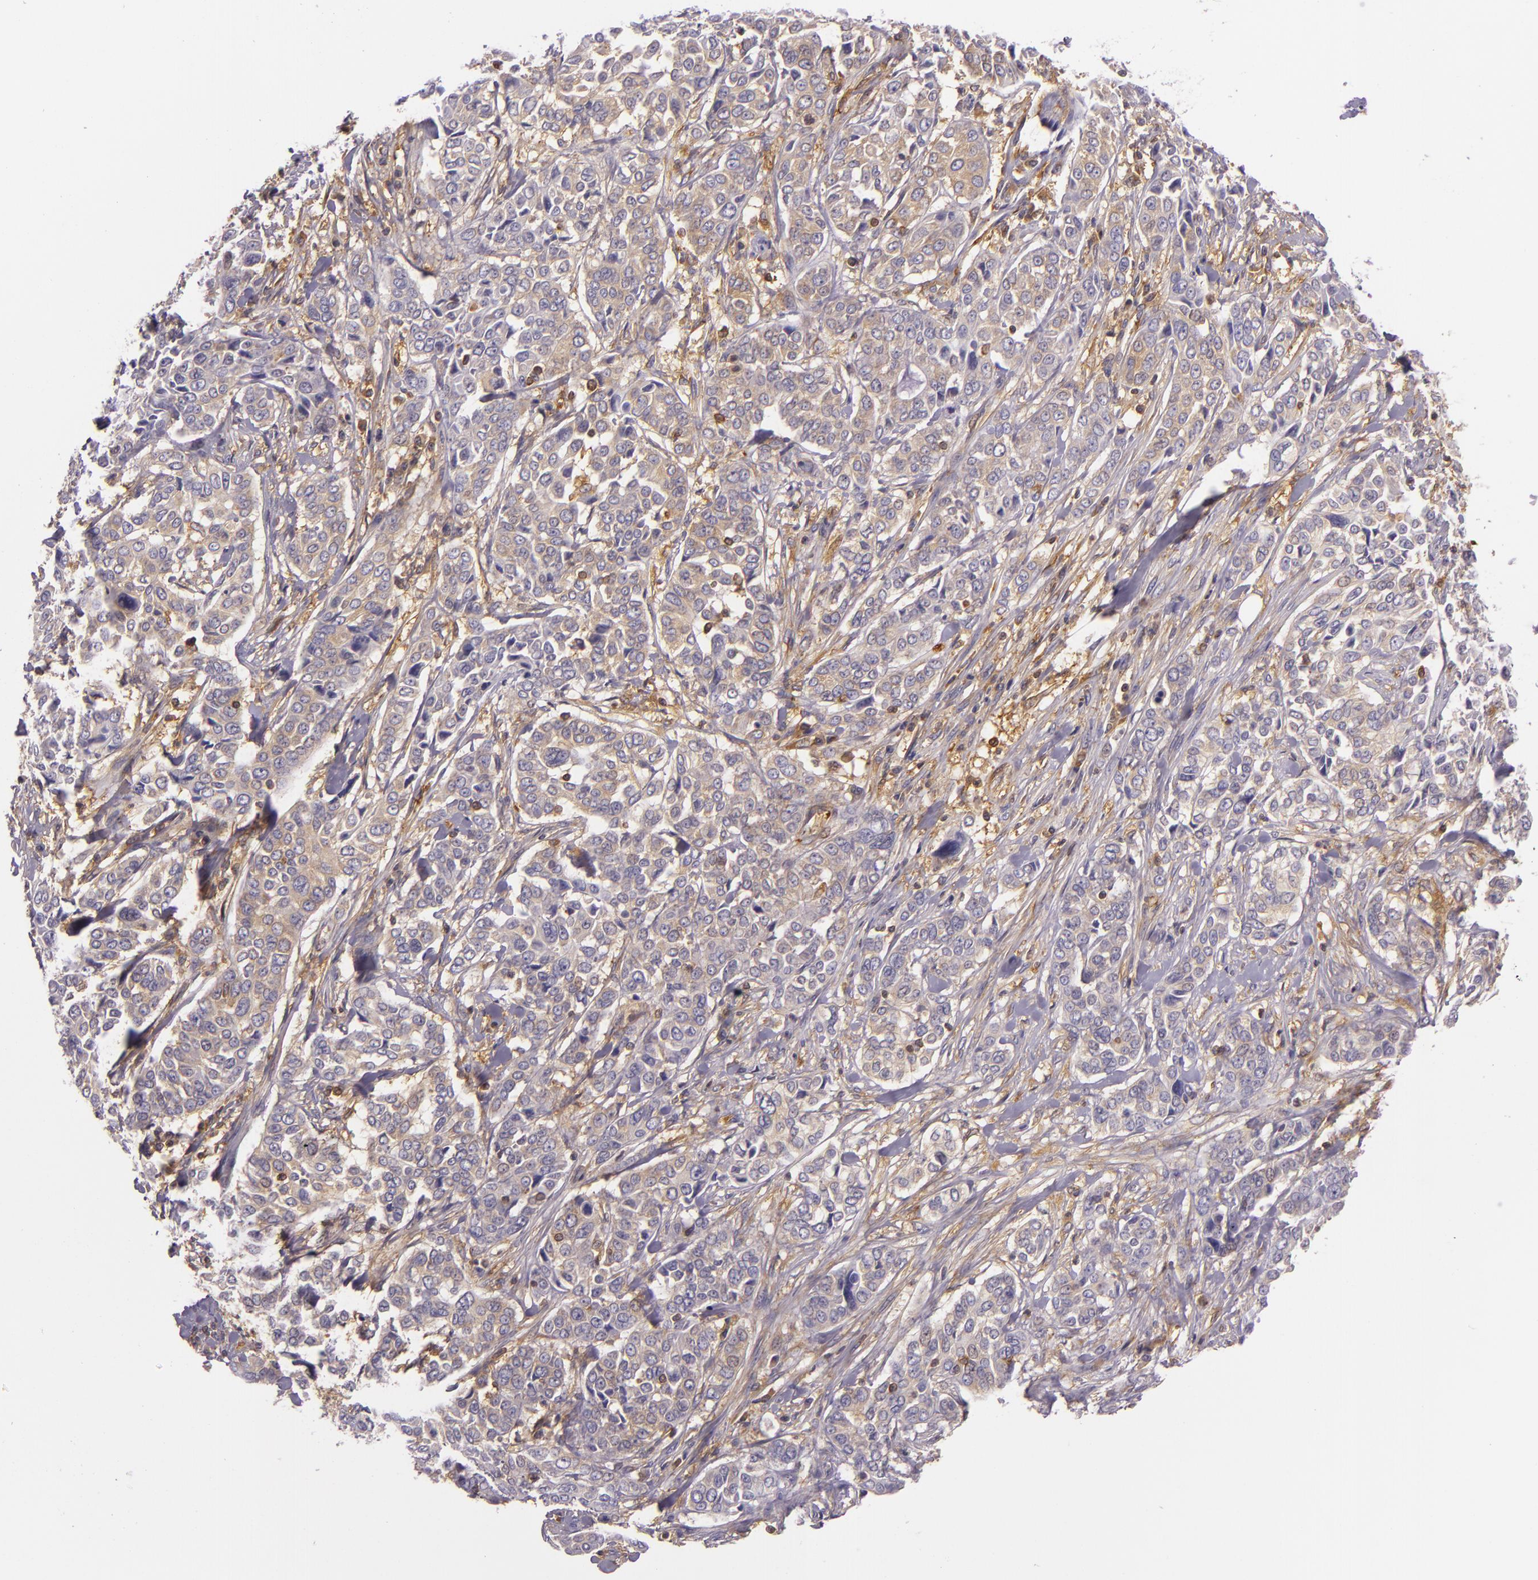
{"staining": {"intensity": "weak", "quantity": ">75%", "location": "cytoplasmic/membranous"}, "tissue": "pancreatic cancer", "cell_type": "Tumor cells", "image_type": "cancer", "snomed": [{"axis": "morphology", "description": "Adenocarcinoma, NOS"}, {"axis": "topography", "description": "Pancreas"}], "caption": "A micrograph showing weak cytoplasmic/membranous expression in approximately >75% of tumor cells in pancreatic cancer (adenocarcinoma), as visualized by brown immunohistochemical staining.", "gene": "TLN1", "patient": {"sex": "female", "age": 52}}